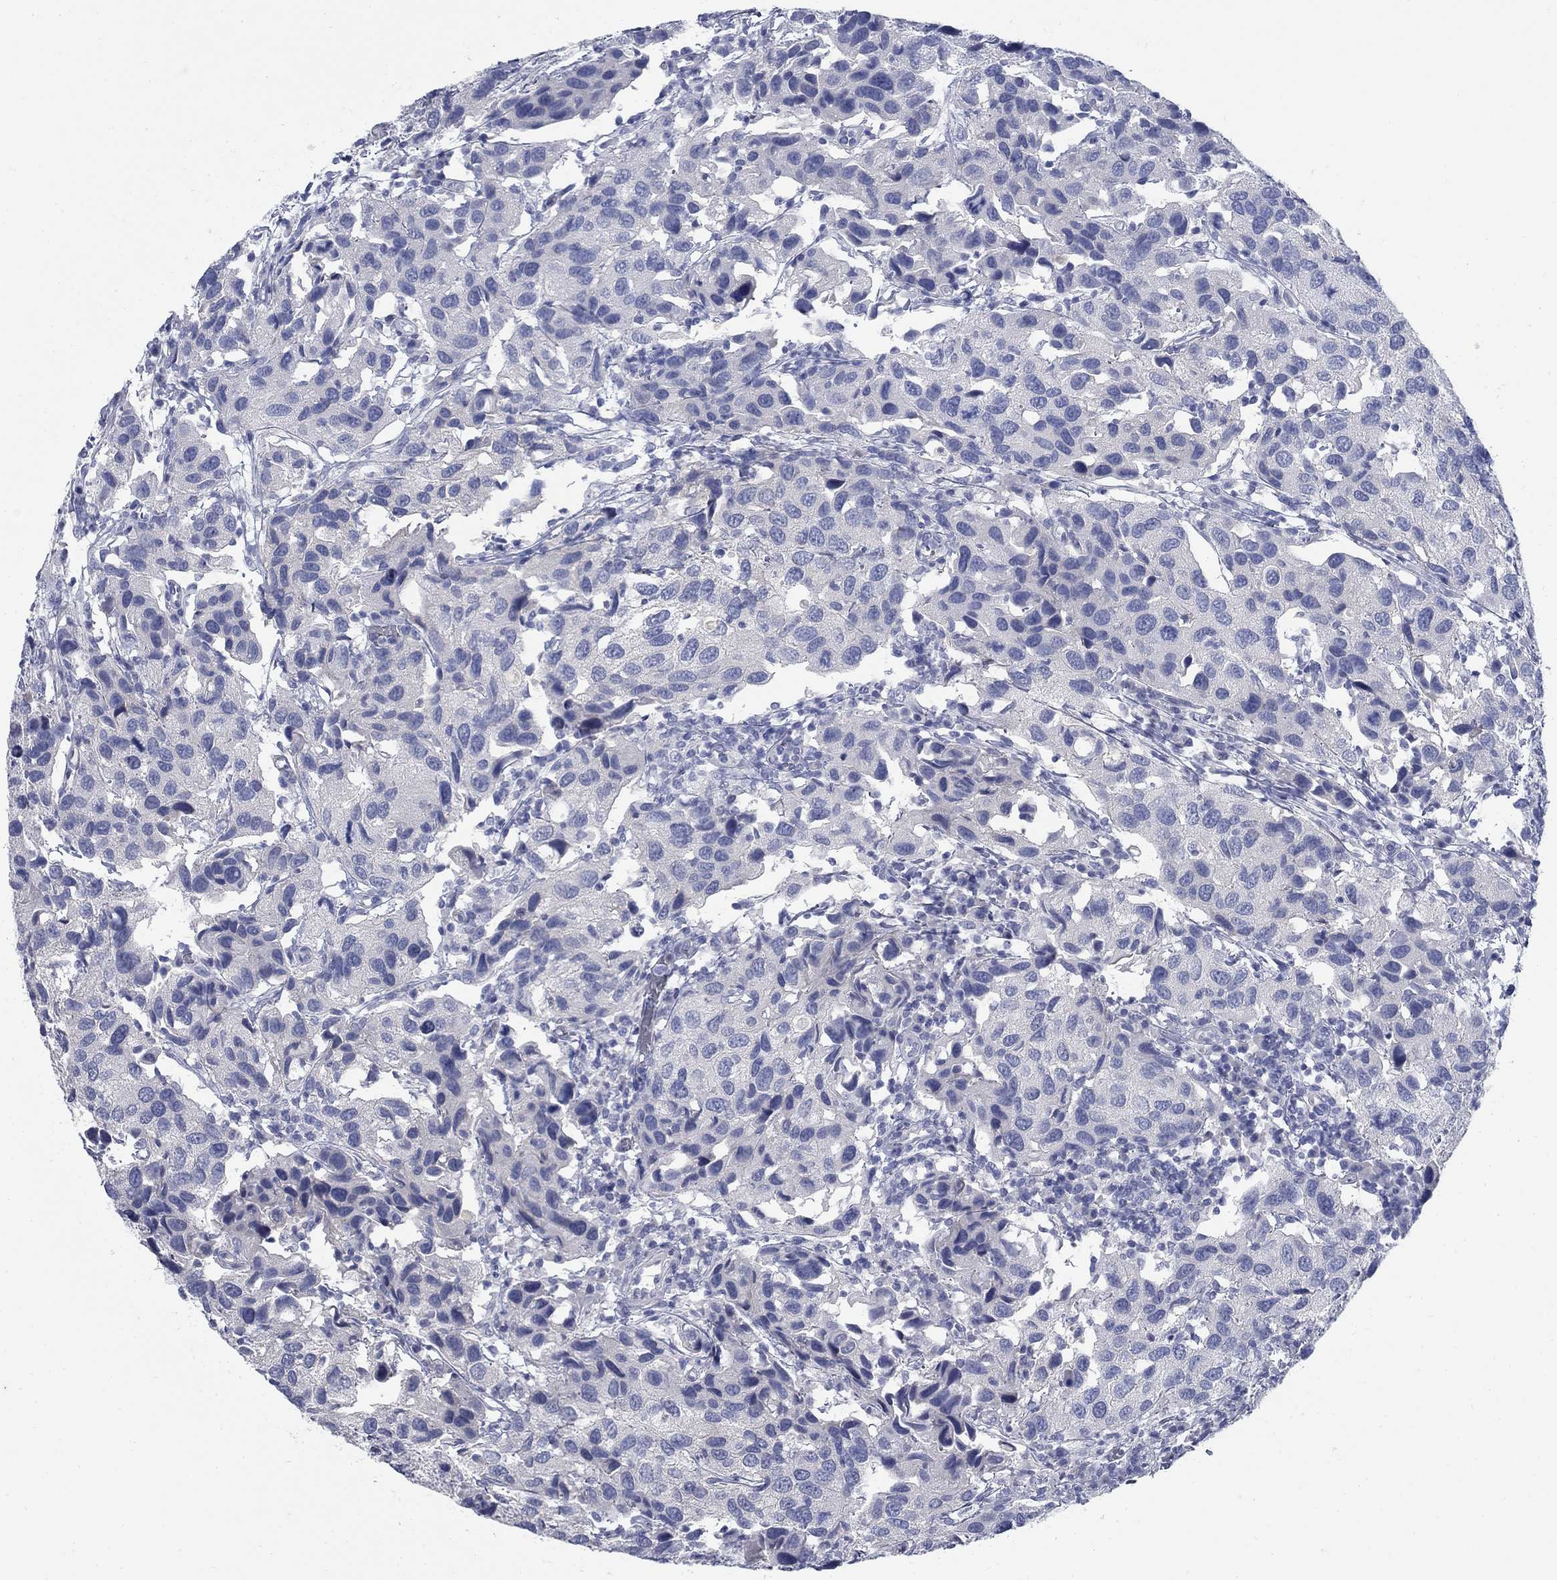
{"staining": {"intensity": "negative", "quantity": "none", "location": "none"}, "tissue": "urothelial cancer", "cell_type": "Tumor cells", "image_type": "cancer", "snomed": [{"axis": "morphology", "description": "Urothelial carcinoma, High grade"}, {"axis": "topography", "description": "Urinary bladder"}], "caption": "Micrograph shows no significant protein expression in tumor cells of urothelial cancer.", "gene": "DNER", "patient": {"sex": "male", "age": 79}}